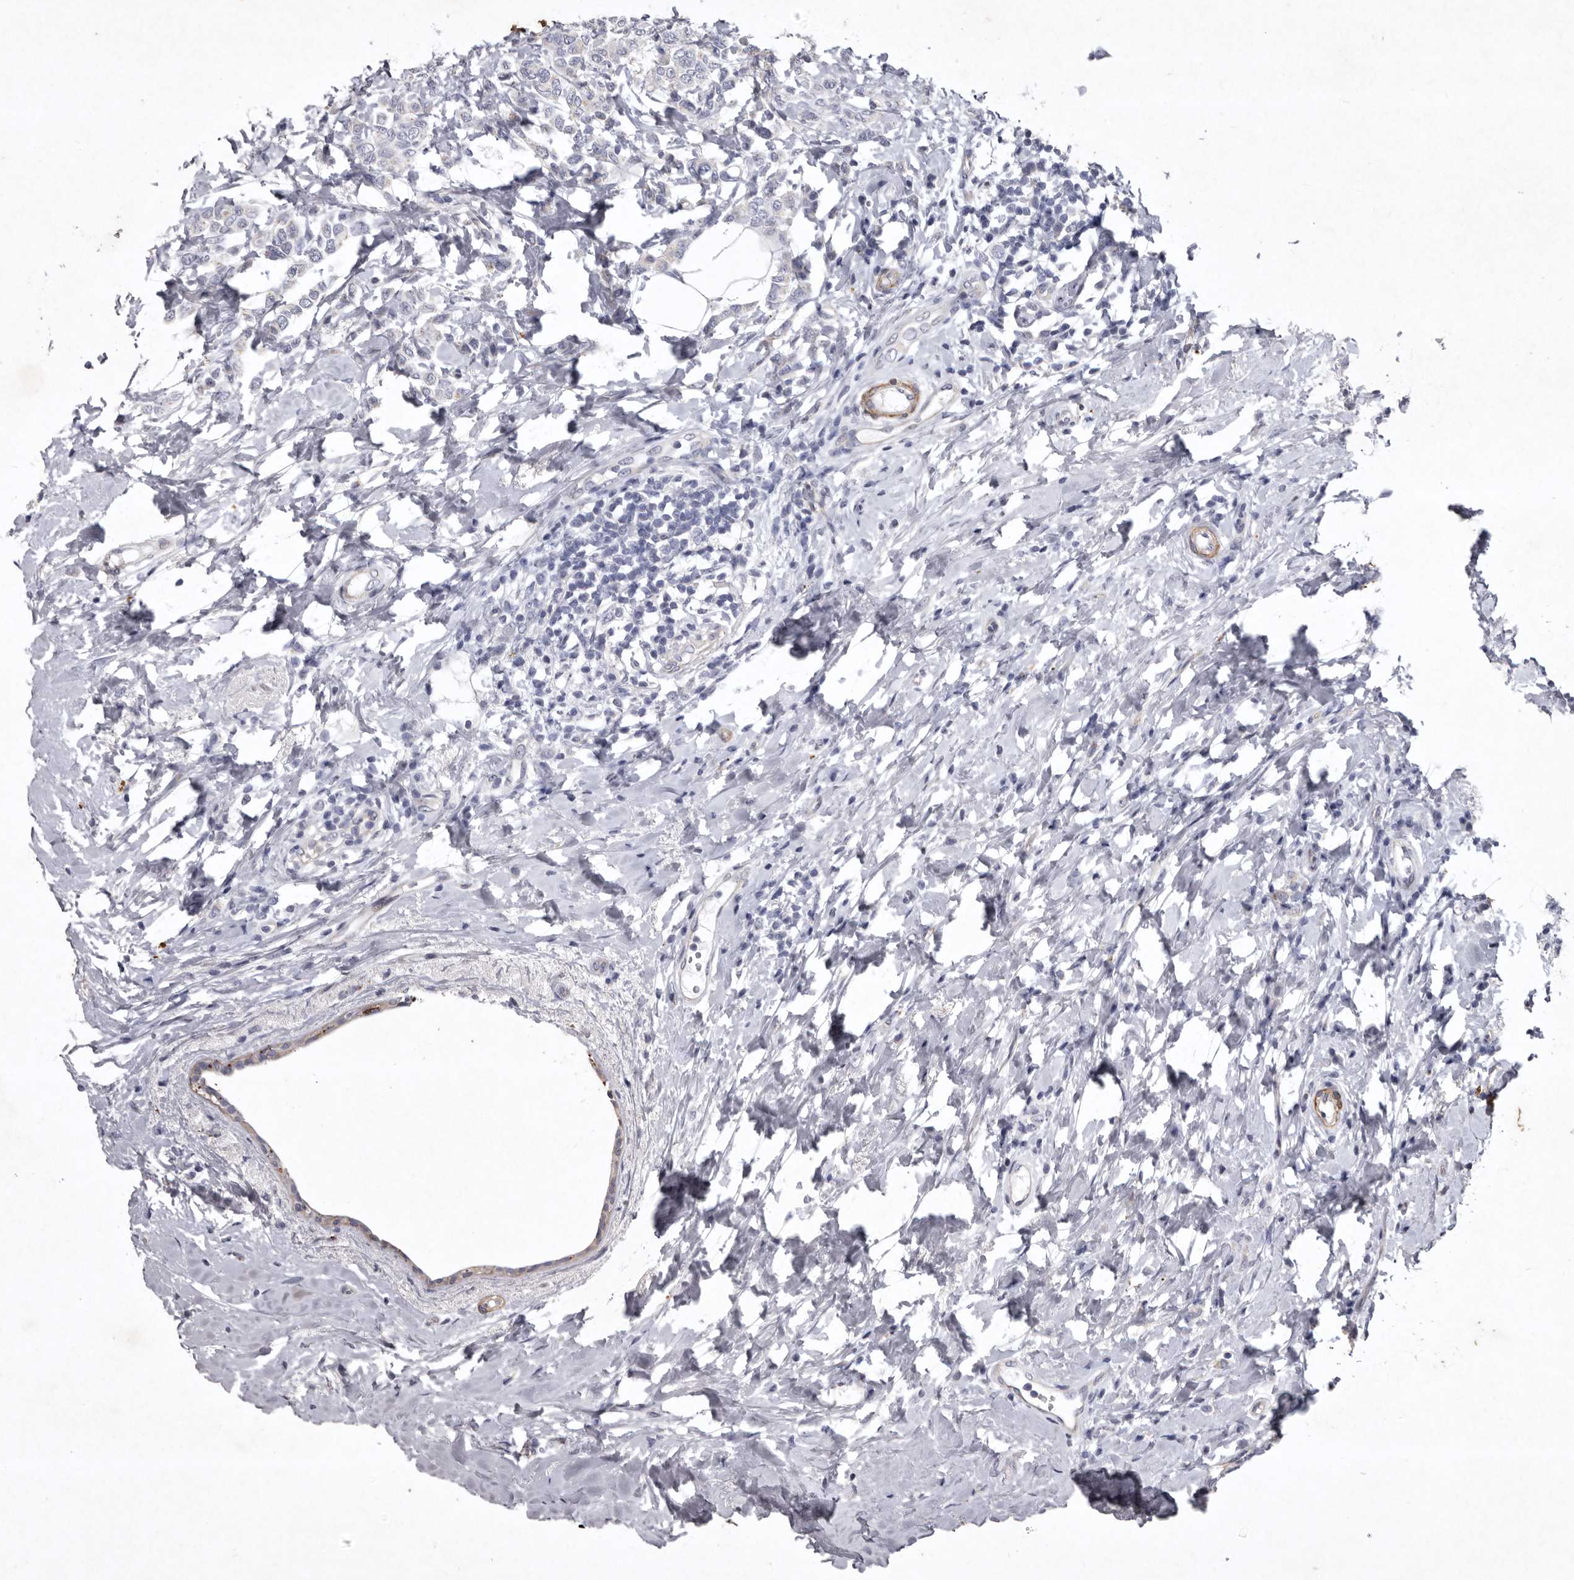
{"staining": {"intensity": "negative", "quantity": "none", "location": "none"}, "tissue": "breast cancer", "cell_type": "Tumor cells", "image_type": "cancer", "snomed": [{"axis": "morphology", "description": "Lobular carcinoma"}, {"axis": "topography", "description": "Breast"}], "caption": "An IHC photomicrograph of lobular carcinoma (breast) is shown. There is no staining in tumor cells of lobular carcinoma (breast). (DAB IHC, high magnification).", "gene": "NKAIN4", "patient": {"sex": "female", "age": 47}}